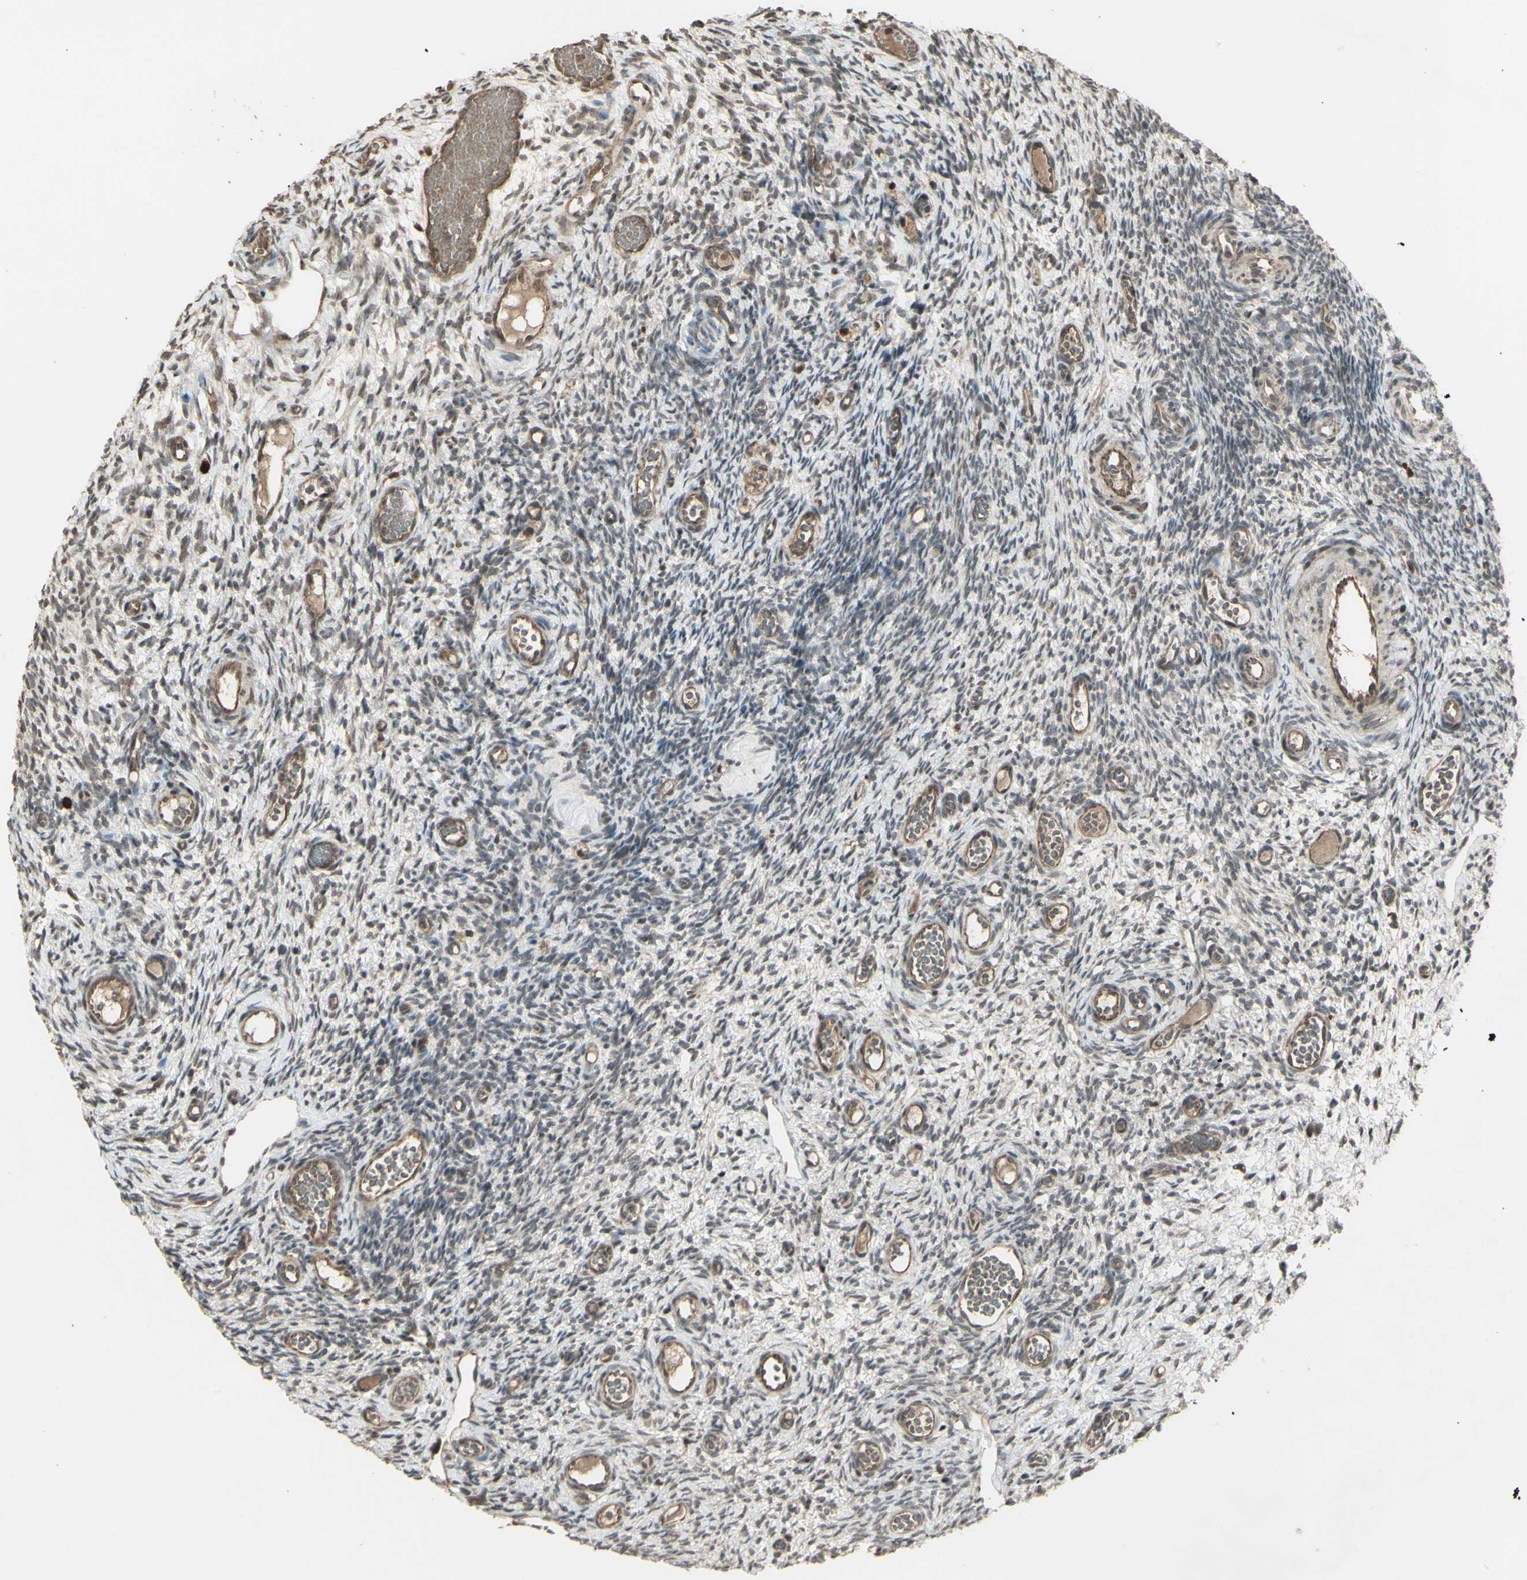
{"staining": {"intensity": "weak", "quantity": ">75%", "location": "cytoplasmic/membranous"}, "tissue": "ovary", "cell_type": "Follicle cells", "image_type": "normal", "snomed": [{"axis": "morphology", "description": "Normal tissue, NOS"}, {"axis": "topography", "description": "Ovary"}], "caption": "A photomicrograph of ovary stained for a protein reveals weak cytoplasmic/membranous brown staining in follicle cells.", "gene": "BLNK", "patient": {"sex": "female", "age": 35}}